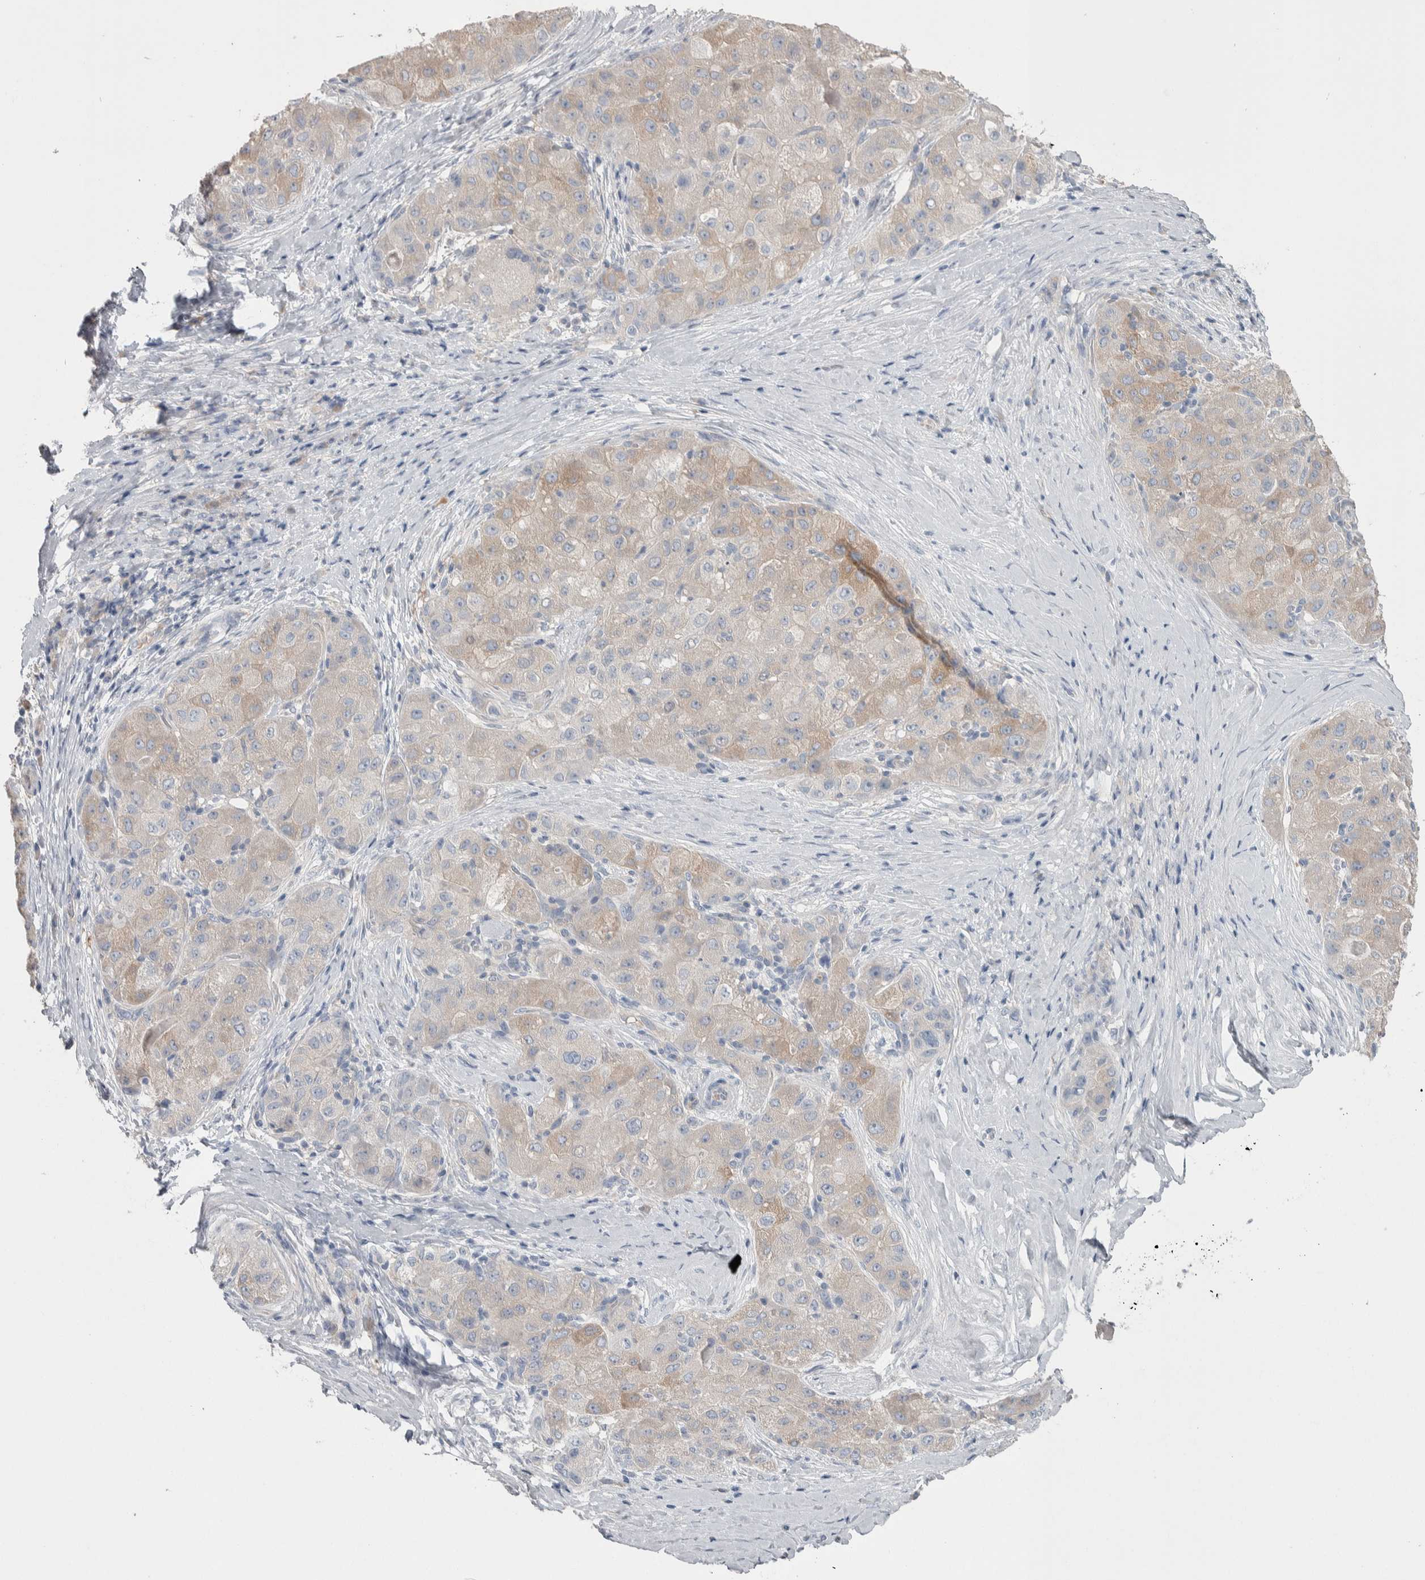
{"staining": {"intensity": "weak", "quantity": ">75%", "location": "cytoplasmic/membranous"}, "tissue": "liver cancer", "cell_type": "Tumor cells", "image_type": "cancer", "snomed": [{"axis": "morphology", "description": "Carcinoma, Hepatocellular, NOS"}, {"axis": "topography", "description": "Liver"}], "caption": "Tumor cells reveal low levels of weak cytoplasmic/membranous staining in approximately >75% of cells in hepatocellular carcinoma (liver).", "gene": "GPHN", "patient": {"sex": "male", "age": 80}}